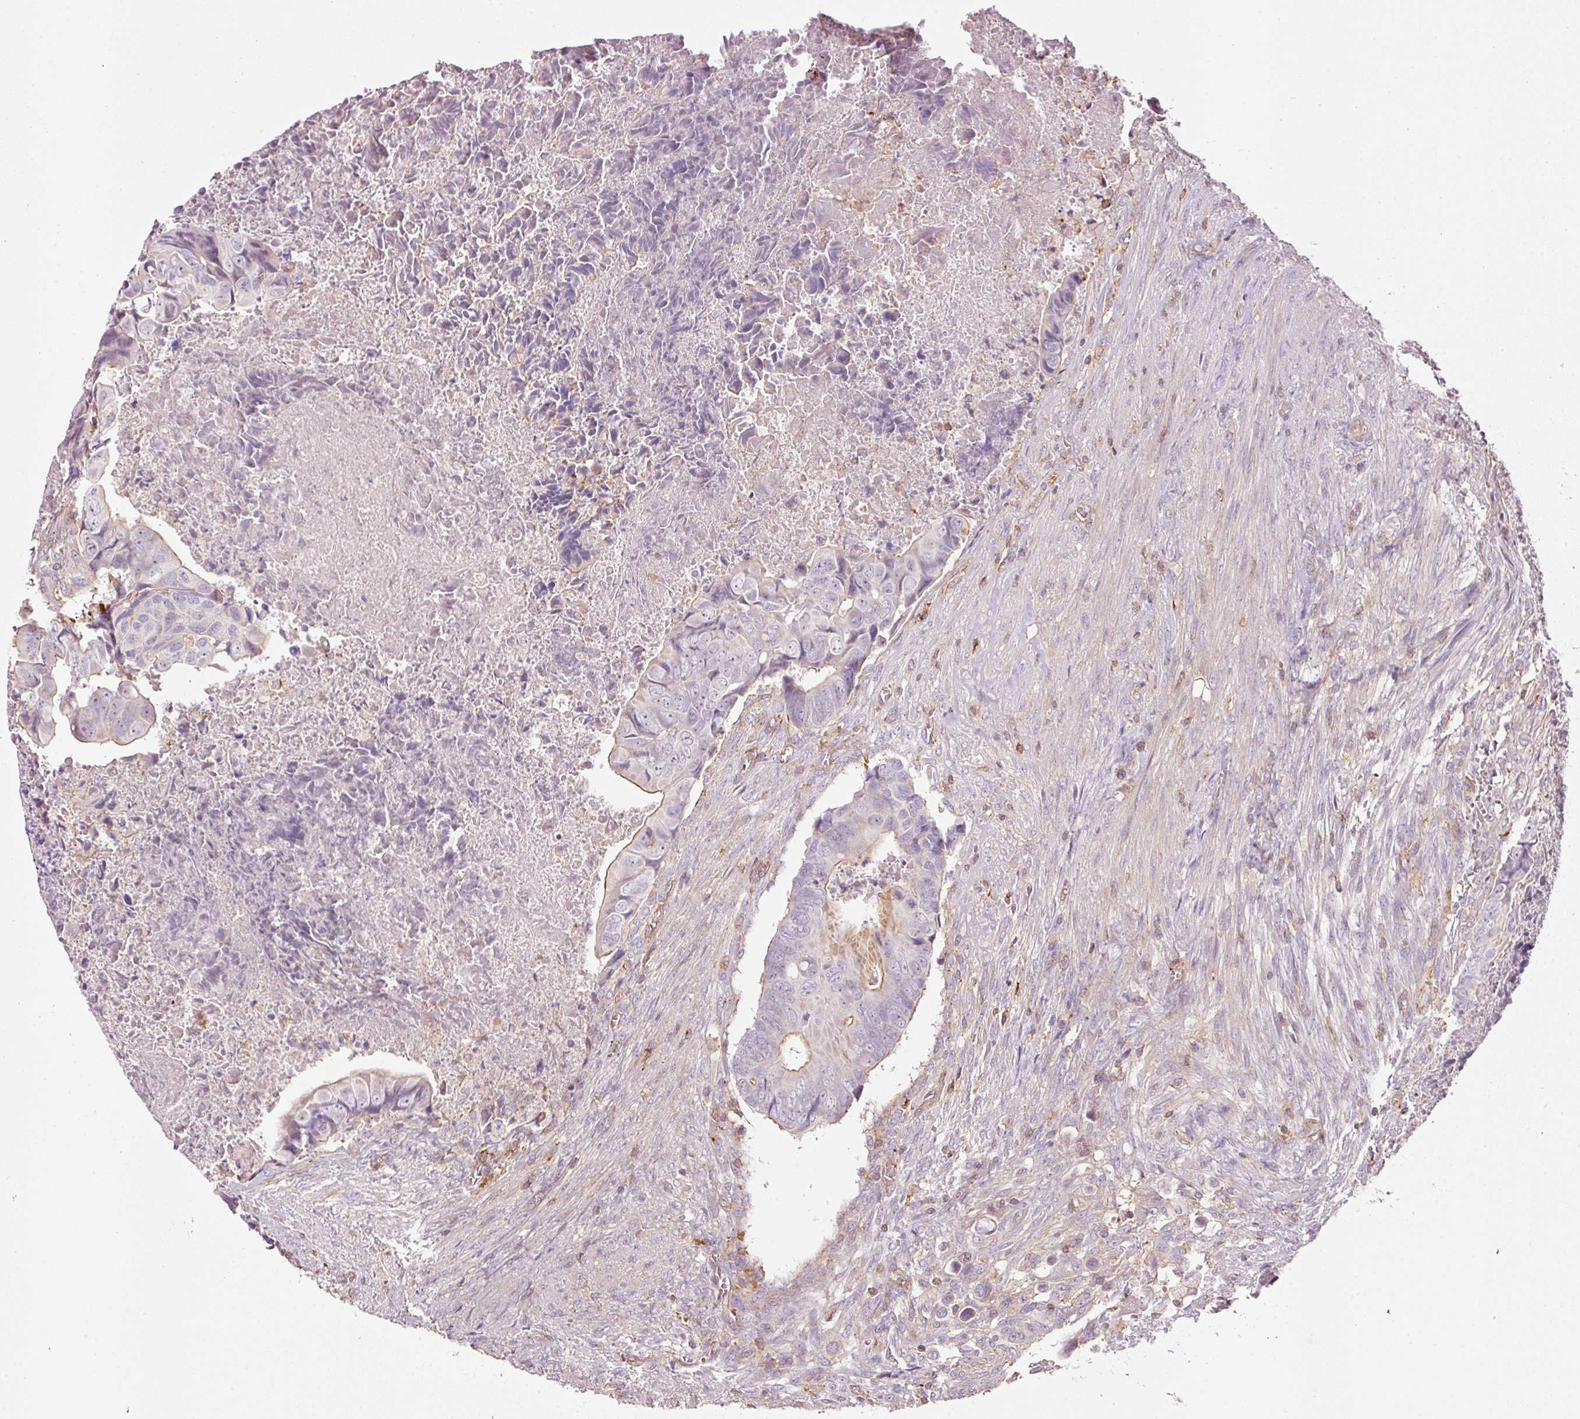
{"staining": {"intensity": "moderate", "quantity": "<25%", "location": "cytoplasmic/membranous"}, "tissue": "colorectal cancer", "cell_type": "Tumor cells", "image_type": "cancer", "snomed": [{"axis": "morphology", "description": "Adenocarcinoma, NOS"}, {"axis": "topography", "description": "Rectum"}], "caption": "Colorectal cancer stained with a brown dye shows moderate cytoplasmic/membranous positive positivity in approximately <25% of tumor cells.", "gene": "SIPA1", "patient": {"sex": "female", "age": 78}}